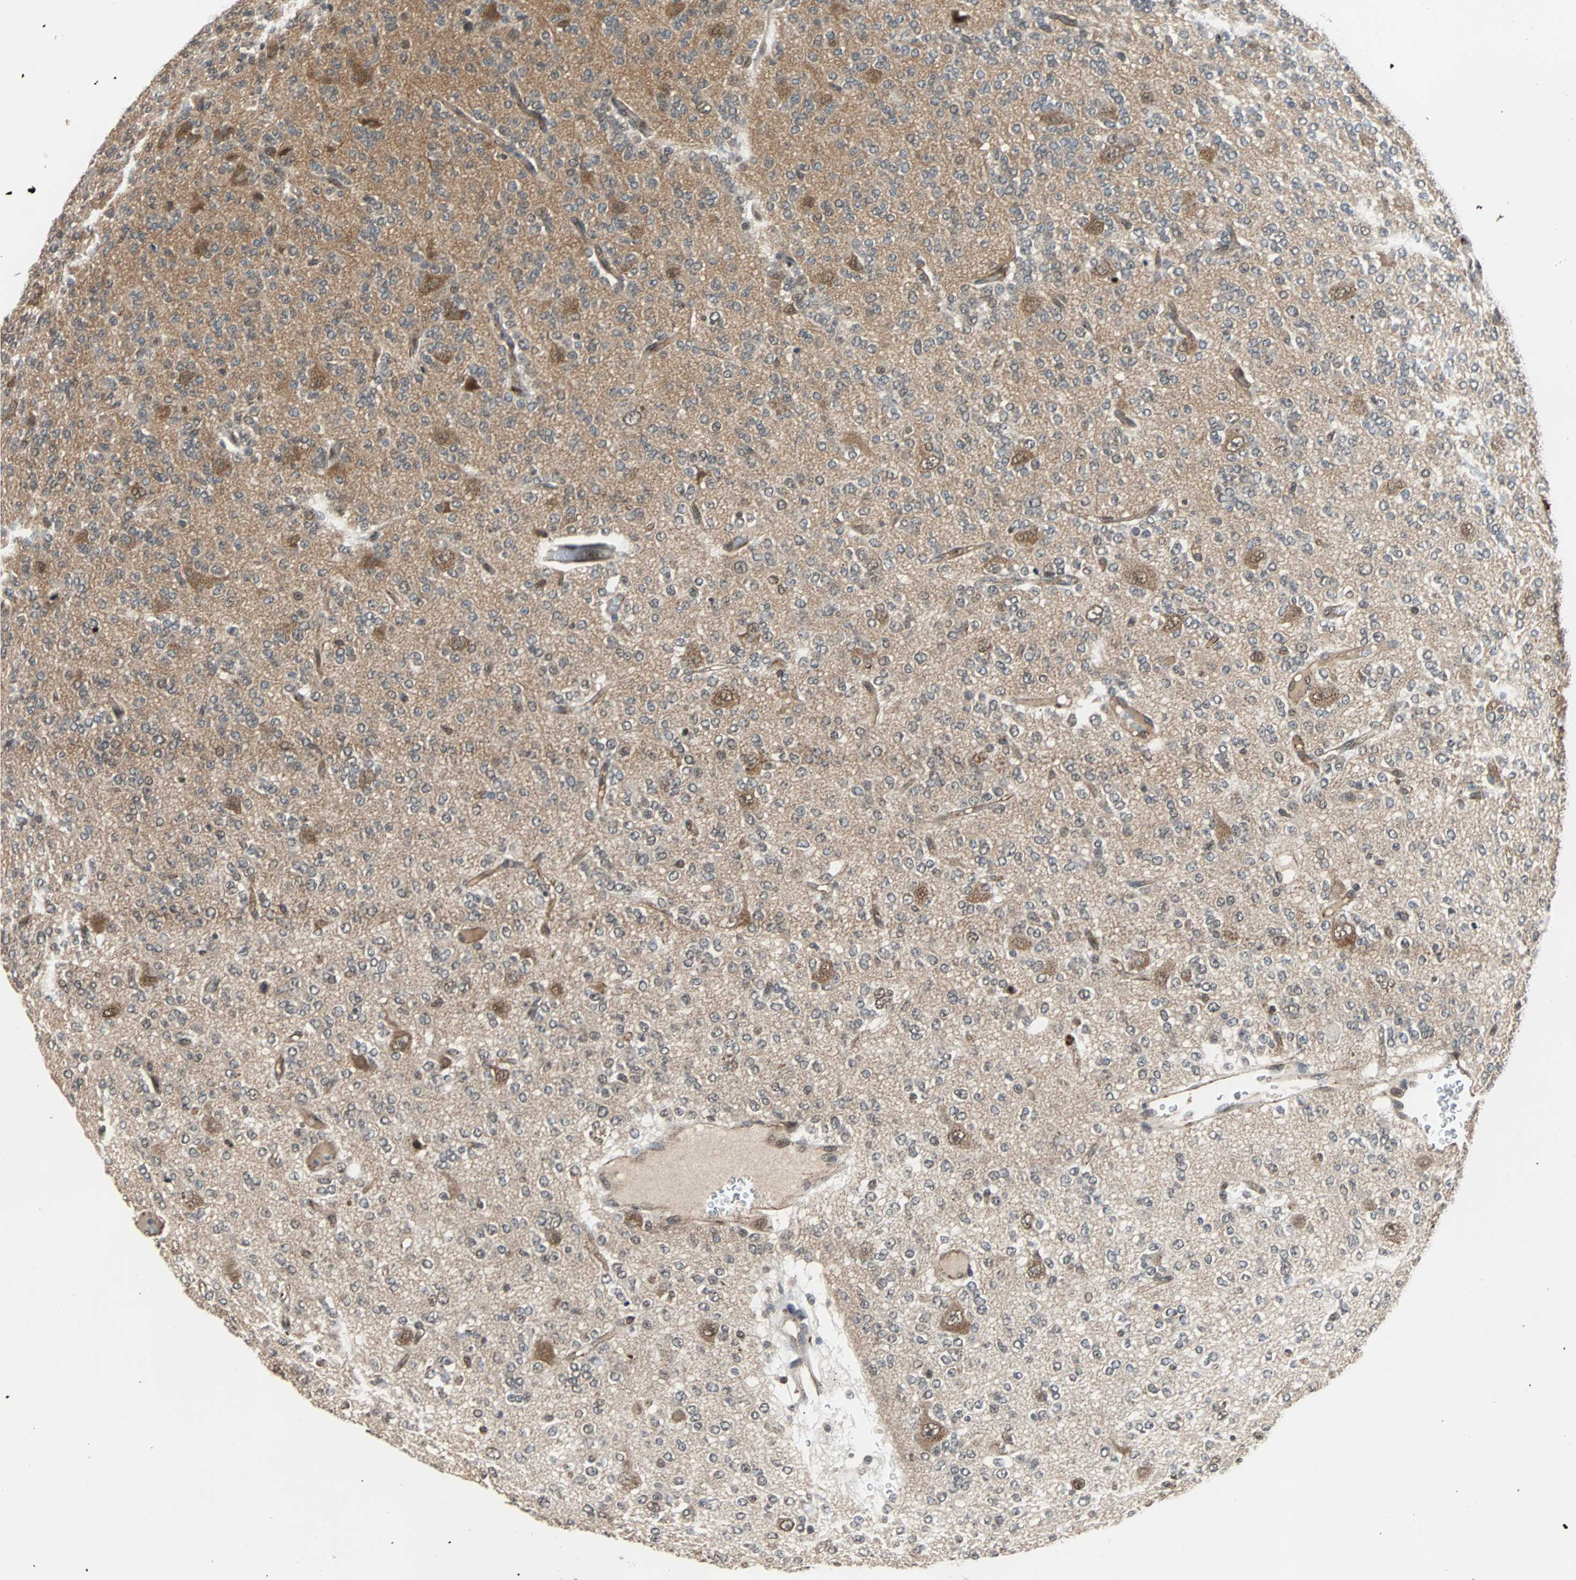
{"staining": {"intensity": "moderate", "quantity": ">75%", "location": "cytoplasmic/membranous"}, "tissue": "glioma", "cell_type": "Tumor cells", "image_type": "cancer", "snomed": [{"axis": "morphology", "description": "Glioma, malignant, Low grade"}, {"axis": "topography", "description": "Brain"}], "caption": "The micrograph reveals a brown stain indicating the presence of a protein in the cytoplasmic/membranous of tumor cells in malignant low-grade glioma.", "gene": "LSR", "patient": {"sex": "male", "age": 38}}